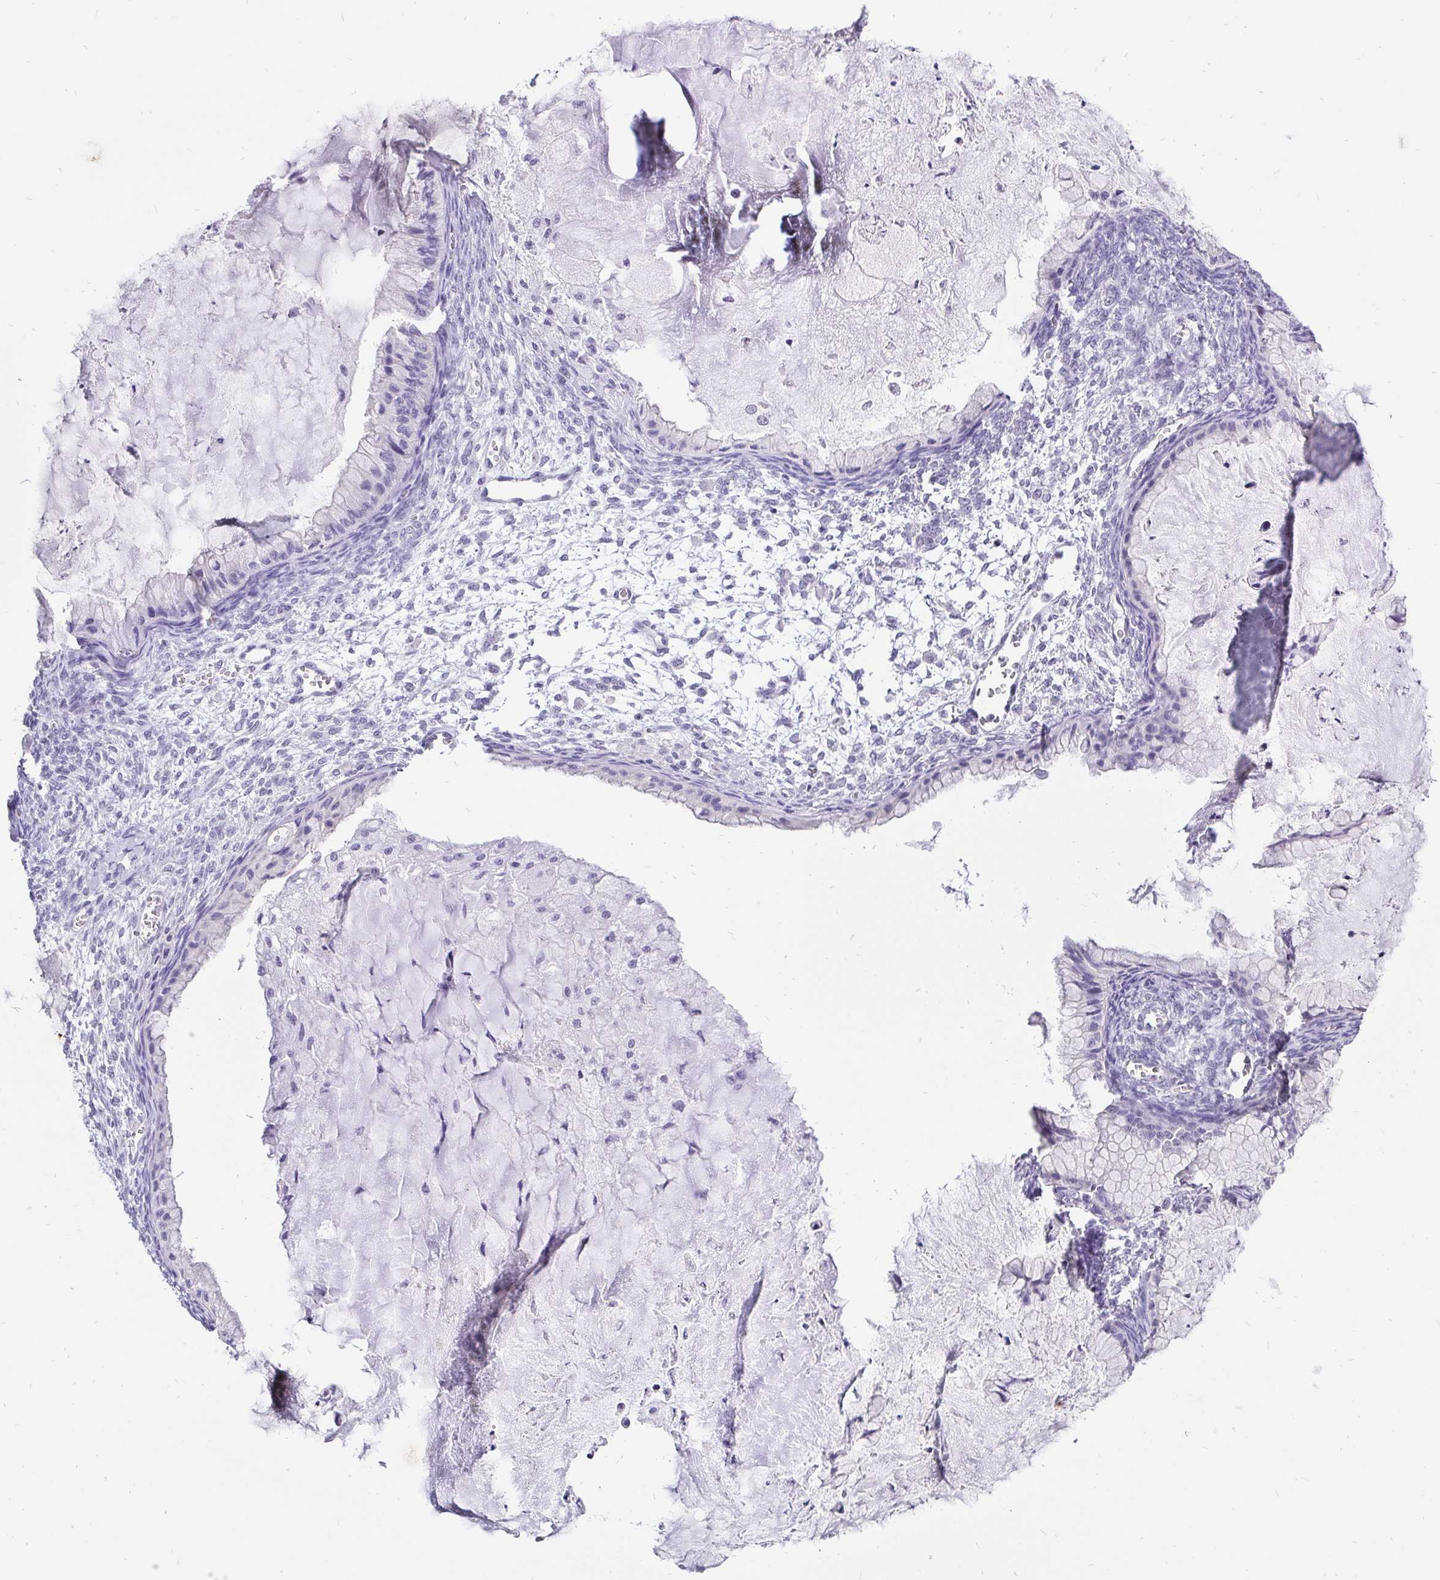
{"staining": {"intensity": "negative", "quantity": "none", "location": "none"}, "tissue": "ovarian cancer", "cell_type": "Tumor cells", "image_type": "cancer", "snomed": [{"axis": "morphology", "description": "Cystadenocarcinoma, mucinous, NOS"}, {"axis": "topography", "description": "Ovary"}], "caption": "Ovarian mucinous cystadenocarcinoma was stained to show a protein in brown. There is no significant expression in tumor cells.", "gene": "ZNF860", "patient": {"sex": "female", "age": 72}}